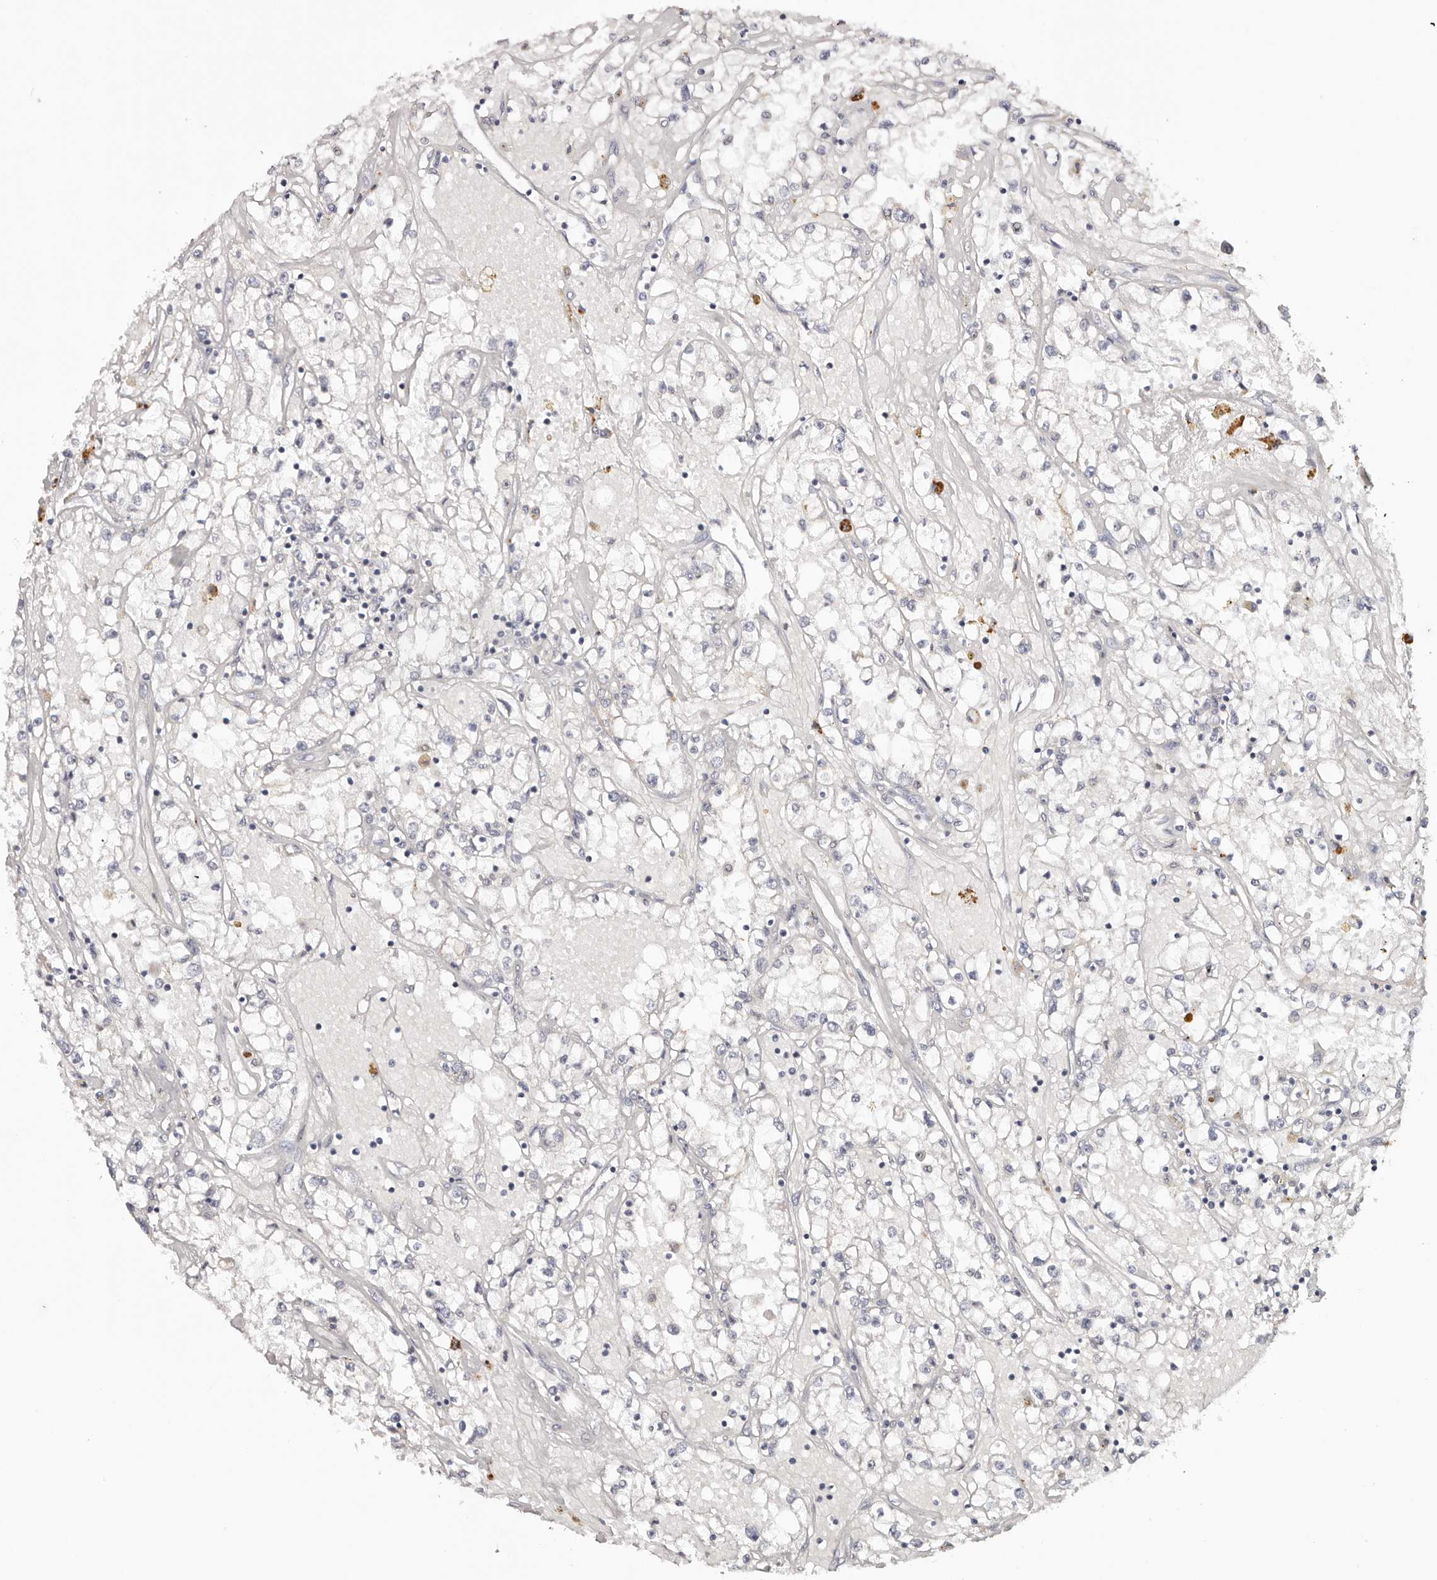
{"staining": {"intensity": "negative", "quantity": "none", "location": "none"}, "tissue": "renal cancer", "cell_type": "Tumor cells", "image_type": "cancer", "snomed": [{"axis": "morphology", "description": "Adenocarcinoma, NOS"}, {"axis": "topography", "description": "Kidney"}], "caption": "DAB immunohistochemical staining of renal adenocarcinoma demonstrates no significant expression in tumor cells. (Stains: DAB (3,3'-diaminobenzidine) immunohistochemistry (IHC) with hematoxylin counter stain, Microscopy: brightfield microscopy at high magnification).", "gene": "TYW3", "patient": {"sex": "male", "age": 56}}